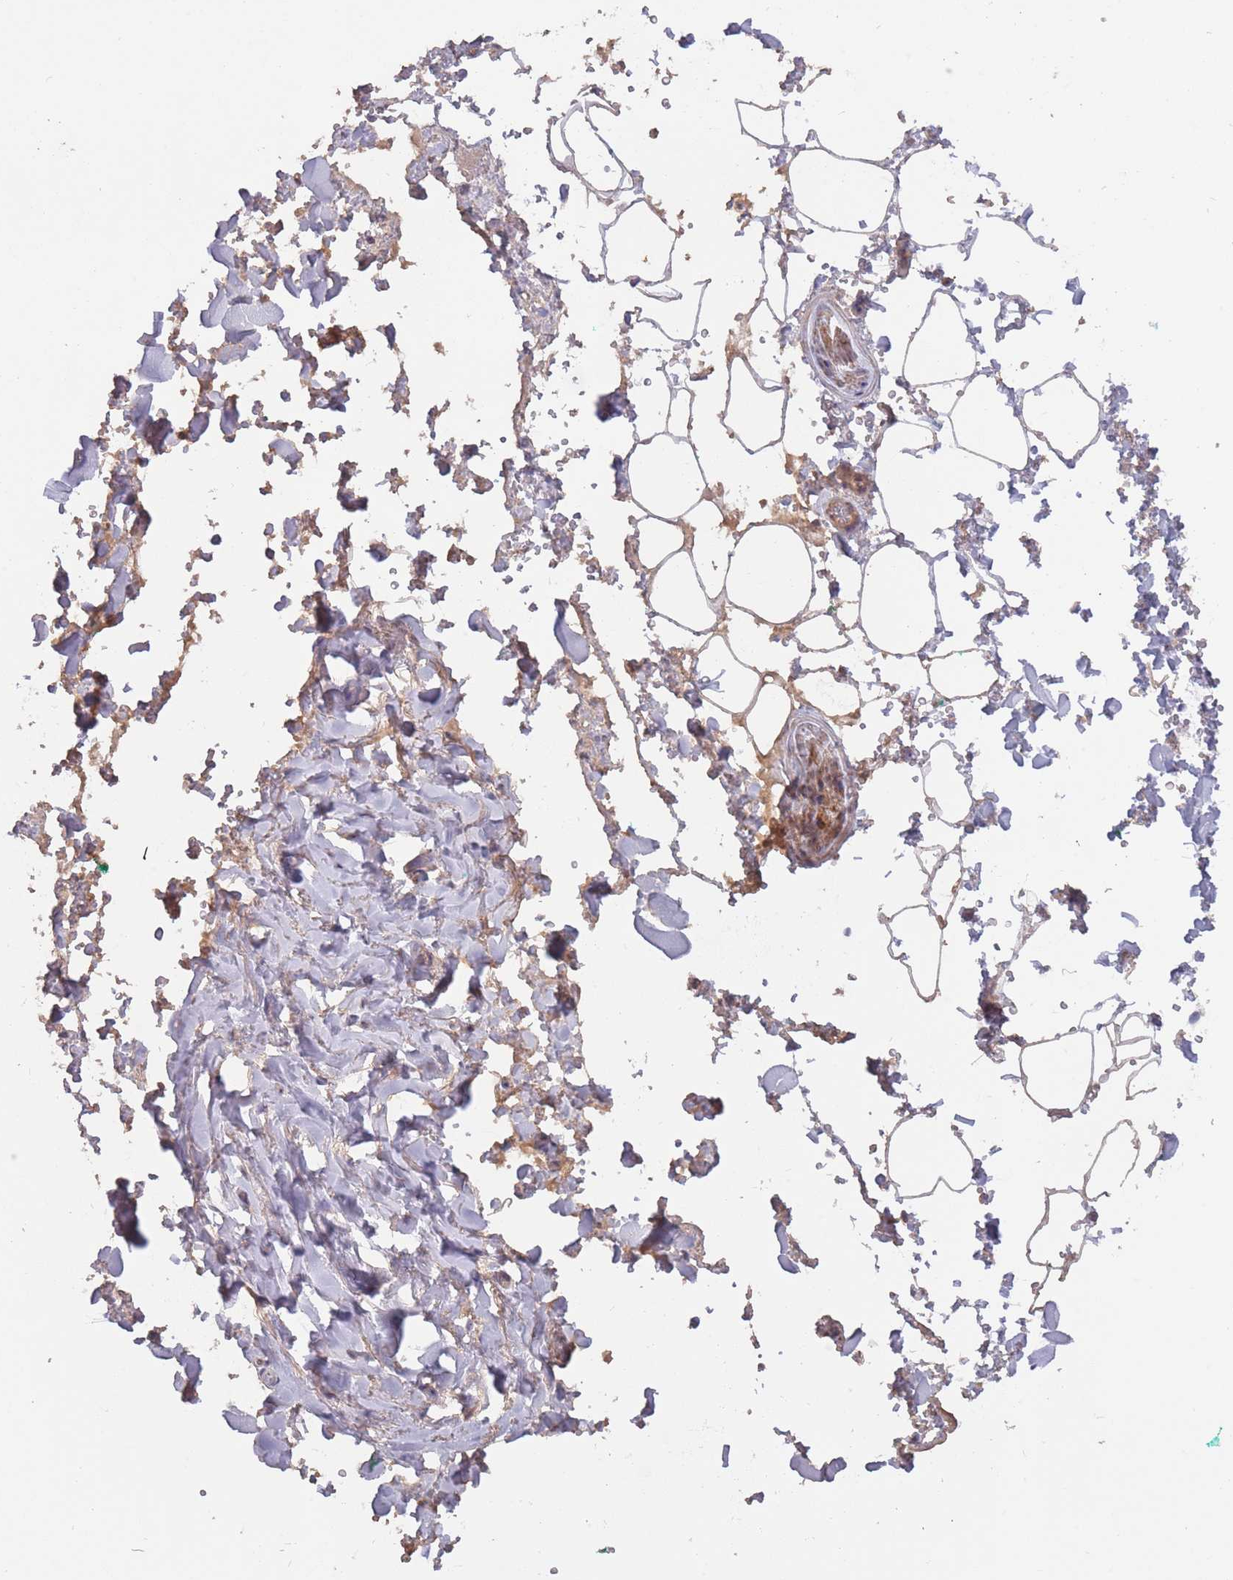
{"staining": {"intensity": "weak", "quantity": "25%-75%", "location": "cytoplasmic/membranous"}, "tissue": "adipose tissue", "cell_type": "Adipocytes", "image_type": "normal", "snomed": [{"axis": "morphology", "description": "Normal tissue, NOS"}, {"axis": "topography", "description": "Rectum"}, {"axis": "topography", "description": "Peripheral nerve tissue"}], "caption": "Protein staining of unremarkable adipose tissue demonstrates weak cytoplasmic/membranous expression in about 25%-75% of adipocytes.", "gene": "KIAA1755", "patient": {"sex": "female", "age": 69}}